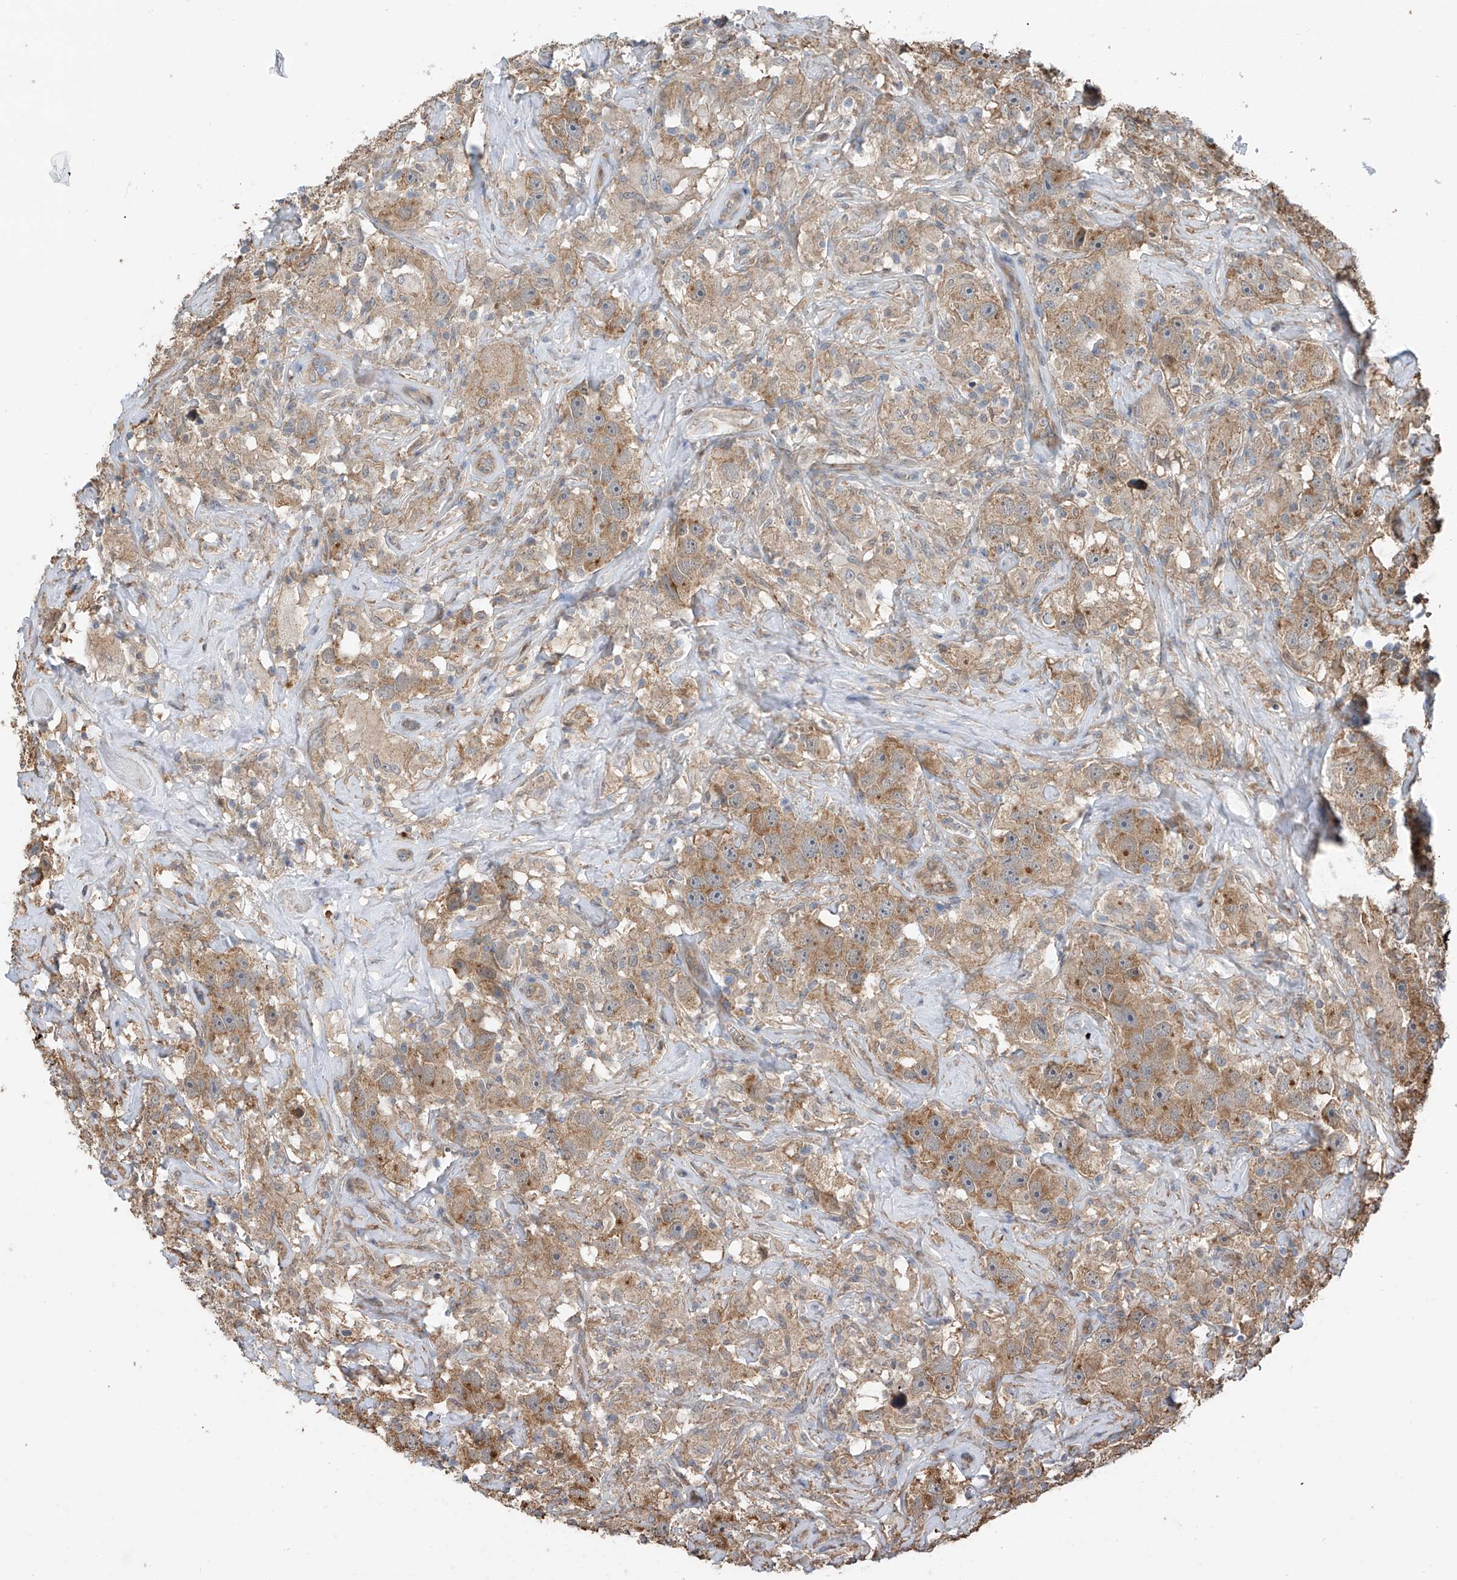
{"staining": {"intensity": "moderate", "quantity": "25%-75%", "location": "cytoplasmic/membranous"}, "tissue": "testis cancer", "cell_type": "Tumor cells", "image_type": "cancer", "snomed": [{"axis": "morphology", "description": "Seminoma, NOS"}, {"axis": "topography", "description": "Testis"}], "caption": "The histopathology image exhibits a brown stain indicating the presence of a protein in the cytoplasmic/membranous of tumor cells in testis seminoma.", "gene": "ZNF189", "patient": {"sex": "male", "age": 49}}